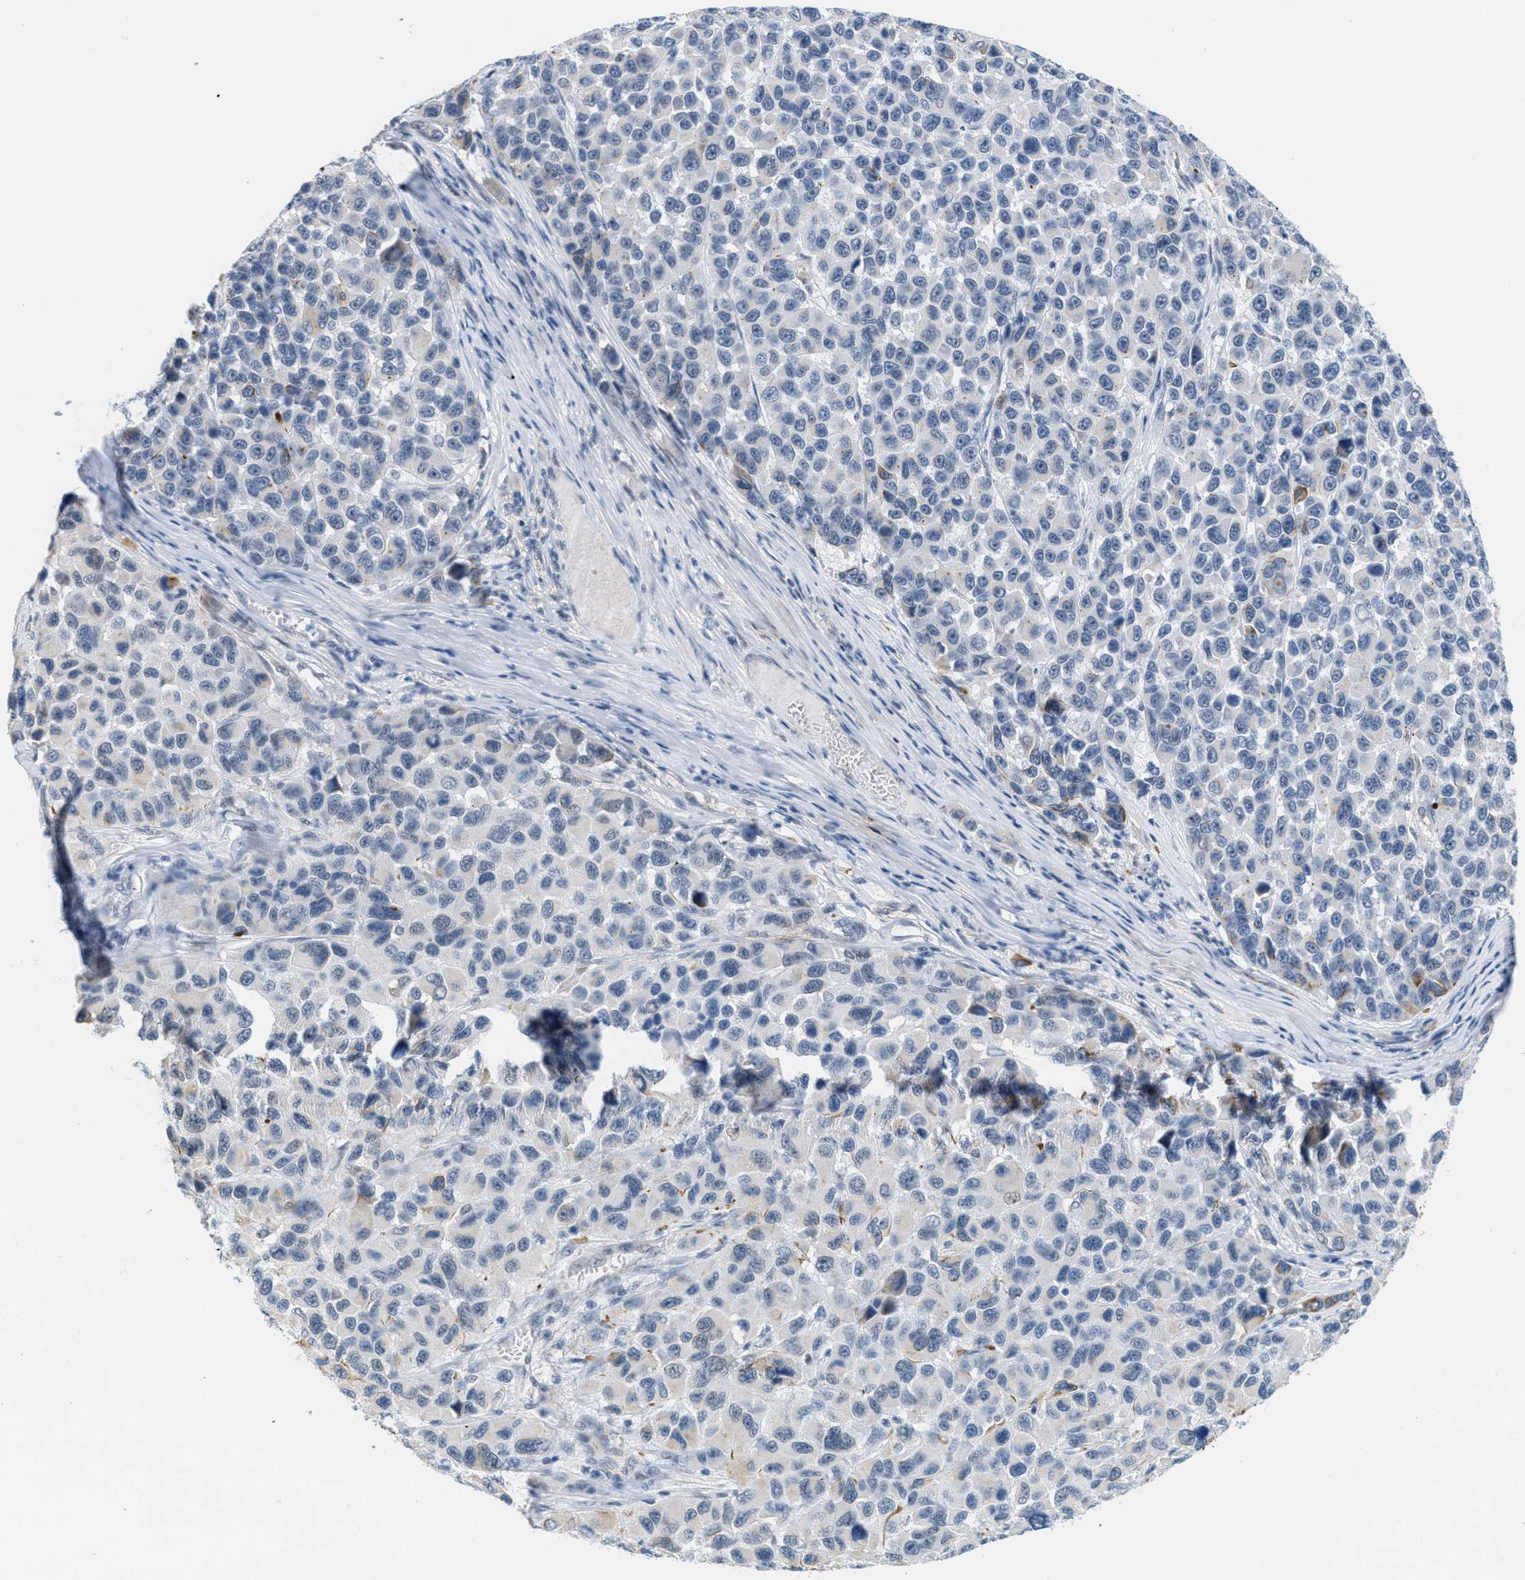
{"staining": {"intensity": "negative", "quantity": "none", "location": "none"}, "tissue": "melanoma", "cell_type": "Tumor cells", "image_type": "cancer", "snomed": [{"axis": "morphology", "description": "Malignant melanoma, NOS"}, {"axis": "topography", "description": "Skin"}], "caption": "There is no significant positivity in tumor cells of malignant melanoma.", "gene": "HS3ST2", "patient": {"sex": "male", "age": 53}}